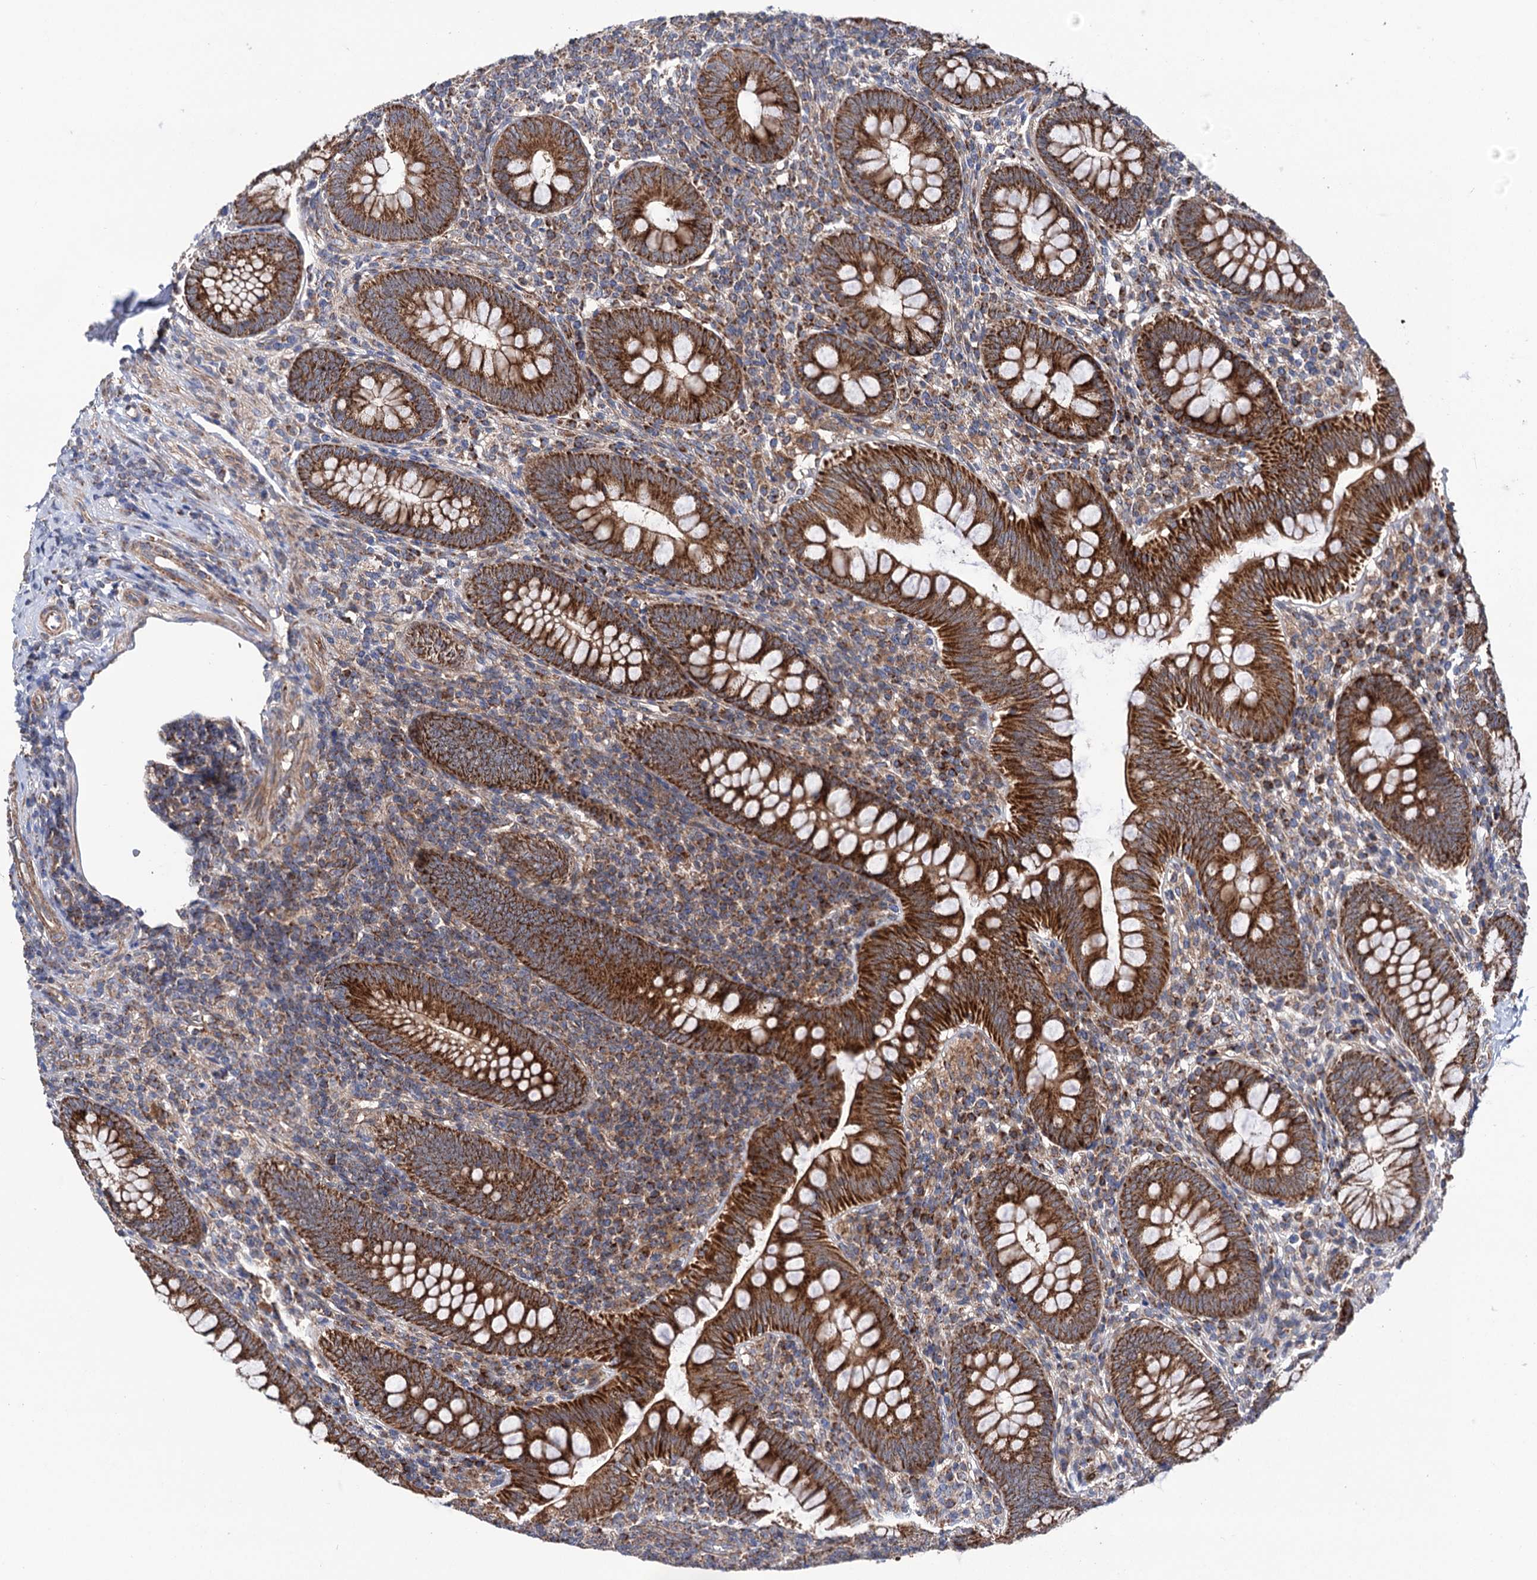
{"staining": {"intensity": "moderate", "quantity": ">75%", "location": "cytoplasmic/membranous"}, "tissue": "appendix", "cell_type": "Glandular cells", "image_type": "normal", "snomed": [{"axis": "morphology", "description": "Normal tissue, NOS"}, {"axis": "topography", "description": "Appendix"}], "caption": "This image reveals immunohistochemistry staining of unremarkable human appendix, with medium moderate cytoplasmic/membranous positivity in approximately >75% of glandular cells.", "gene": "SUCLA2", "patient": {"sex": "male", "age": 14}}